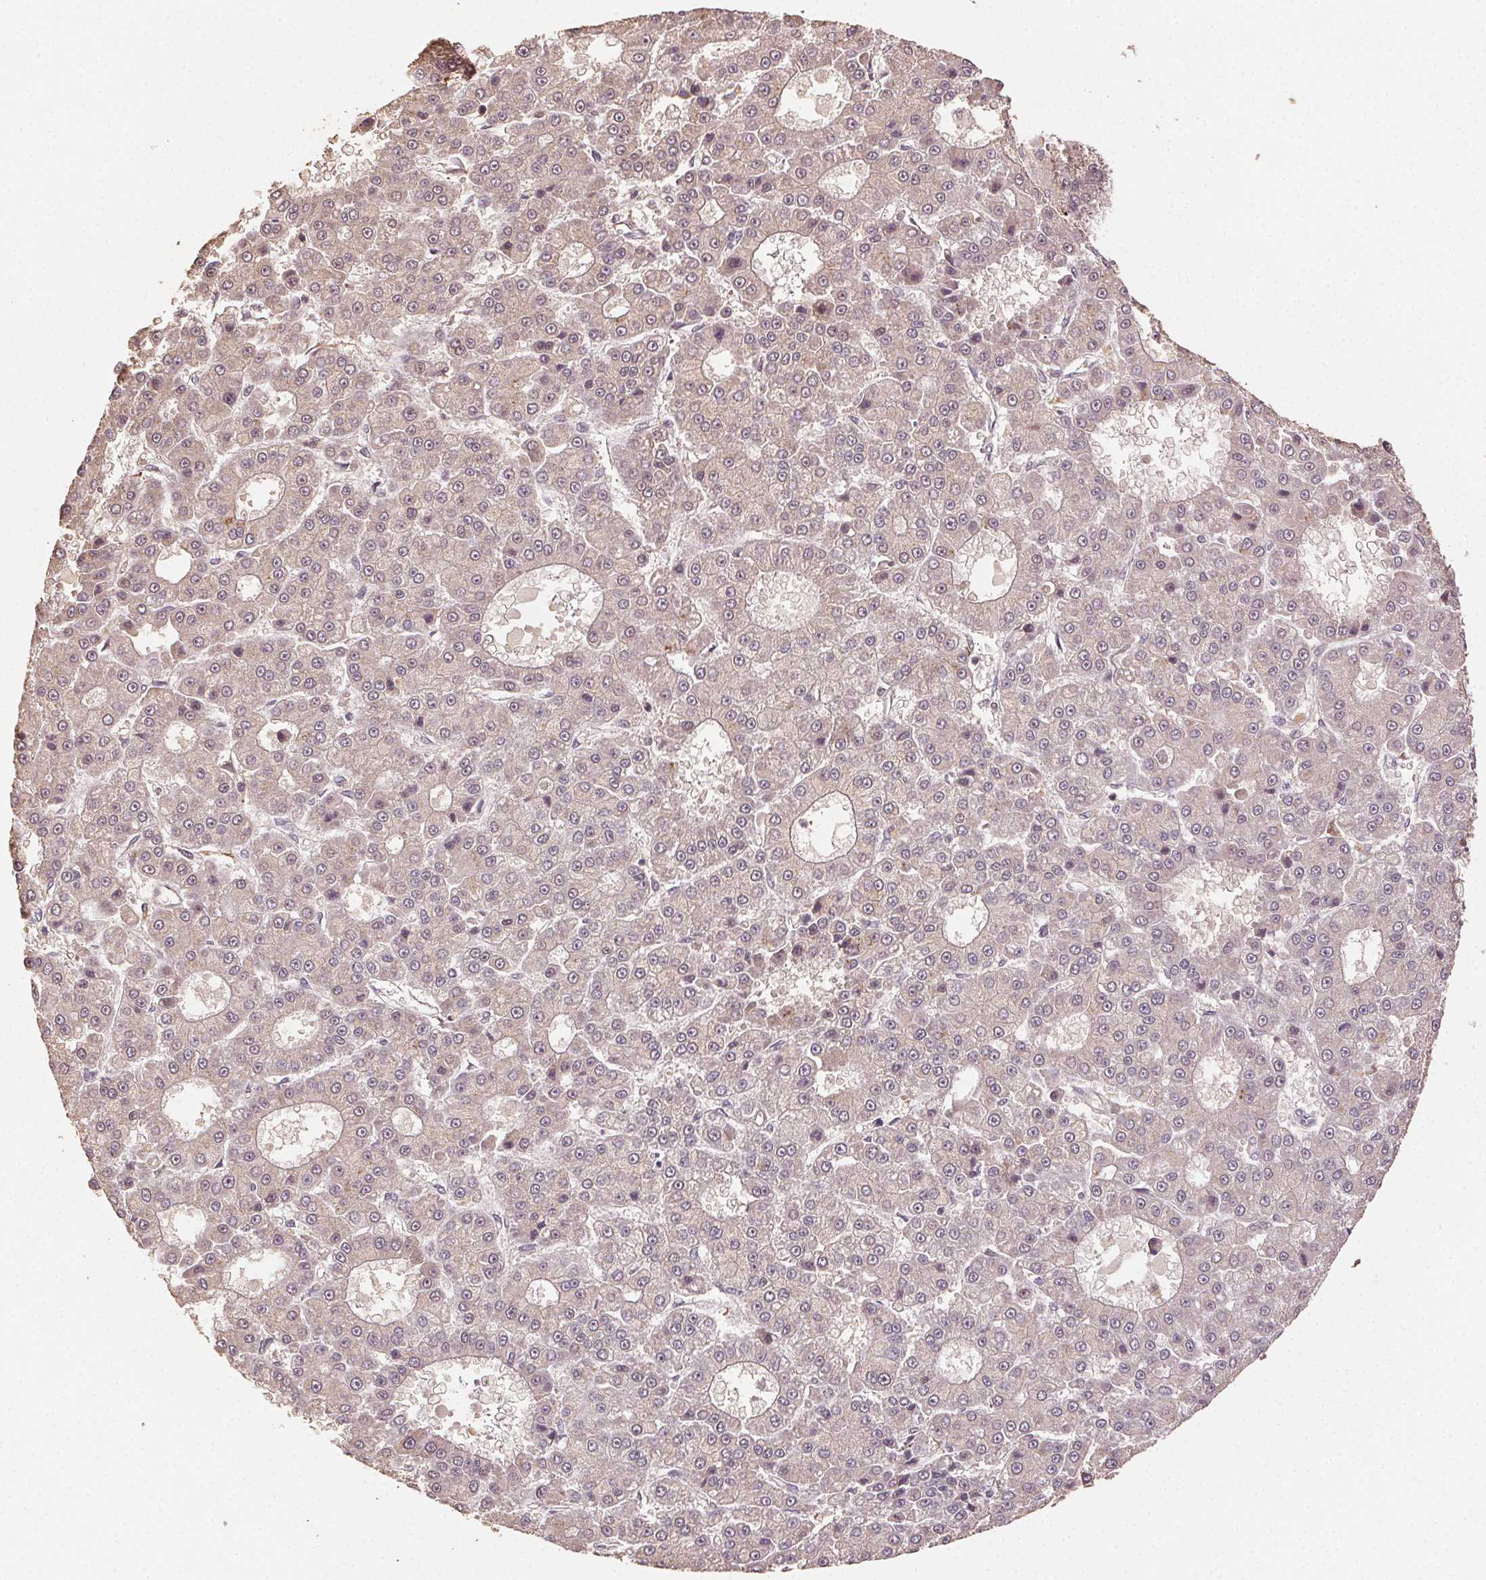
{"staining": {"intensity": "weak", "quantity": ">75%", "location": "cytoplasmic/membranous"}, "tissue": "liver cancer", "cell_type": "Tumor cells", "image_type": "cancer", "snomed": [{"axis": "morphology", "description": "Carcinoma, Hepatocellular, NOS"}, {"axis": "topography", "description": "Liver"}], "caption": "A photomicrograph of human hepatocellular carcinoma (liver) stained for a protein displays weak cytoplasmic/membranous brown staining in tumor cells.", "gene": "KLHL15", "patient": {"sex": "male", "age": 70}}